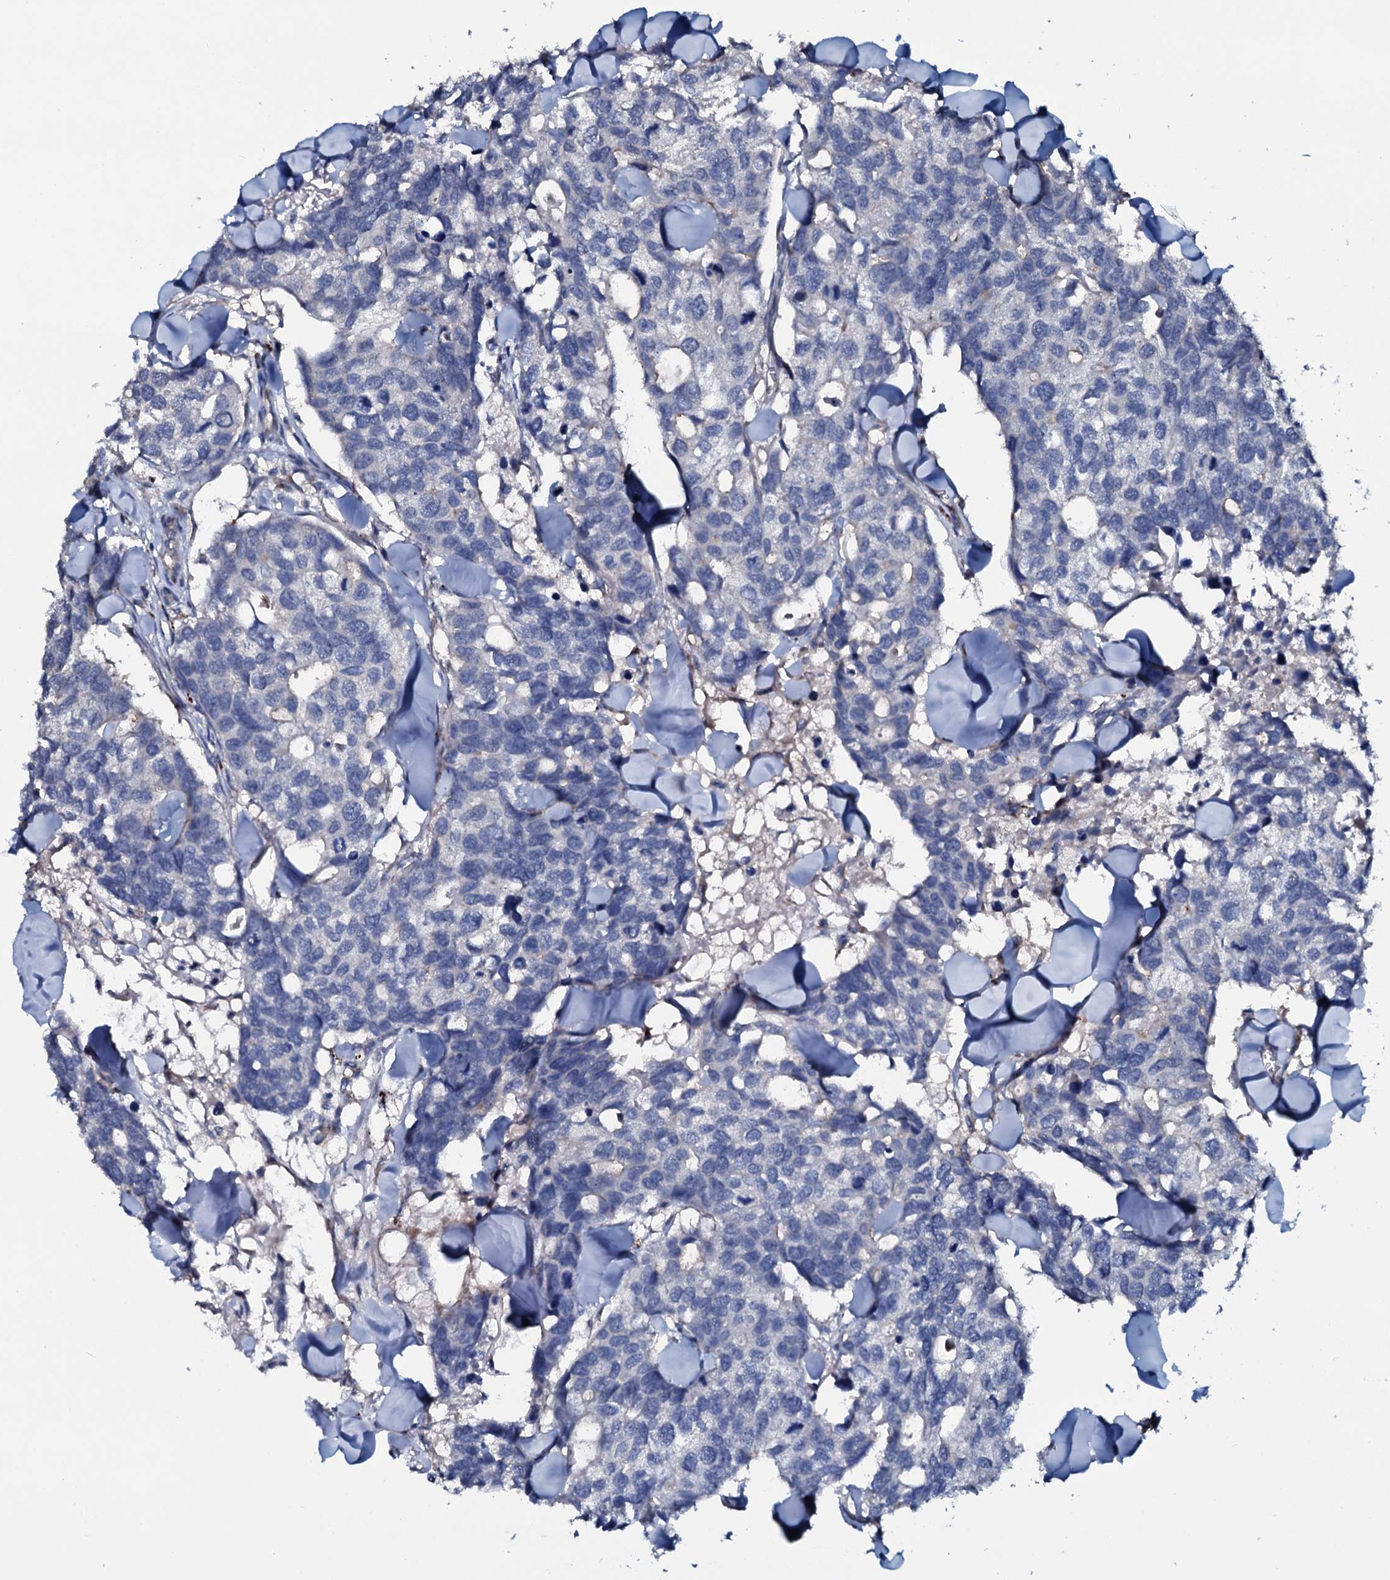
{"staining": {"intensity": "negative", "quantity": "none", "location": "none"}, "tissue": "breast cancer", "cell_type": "Tumor cells", "image_type": "cancer", "snomed": [{"axis": "morphology", "description": "Duct carcinoma"}, {"axis": "topography", "description": "Breast"}], "caption": "IHC photomicrograph of human breast cancer (infiltrating ductal carcinoma) stained for a protein (brown), which shows no positivity in tumor cells.", "gene": "IL12B", "patient": {"sex": "female", "age": 83}}